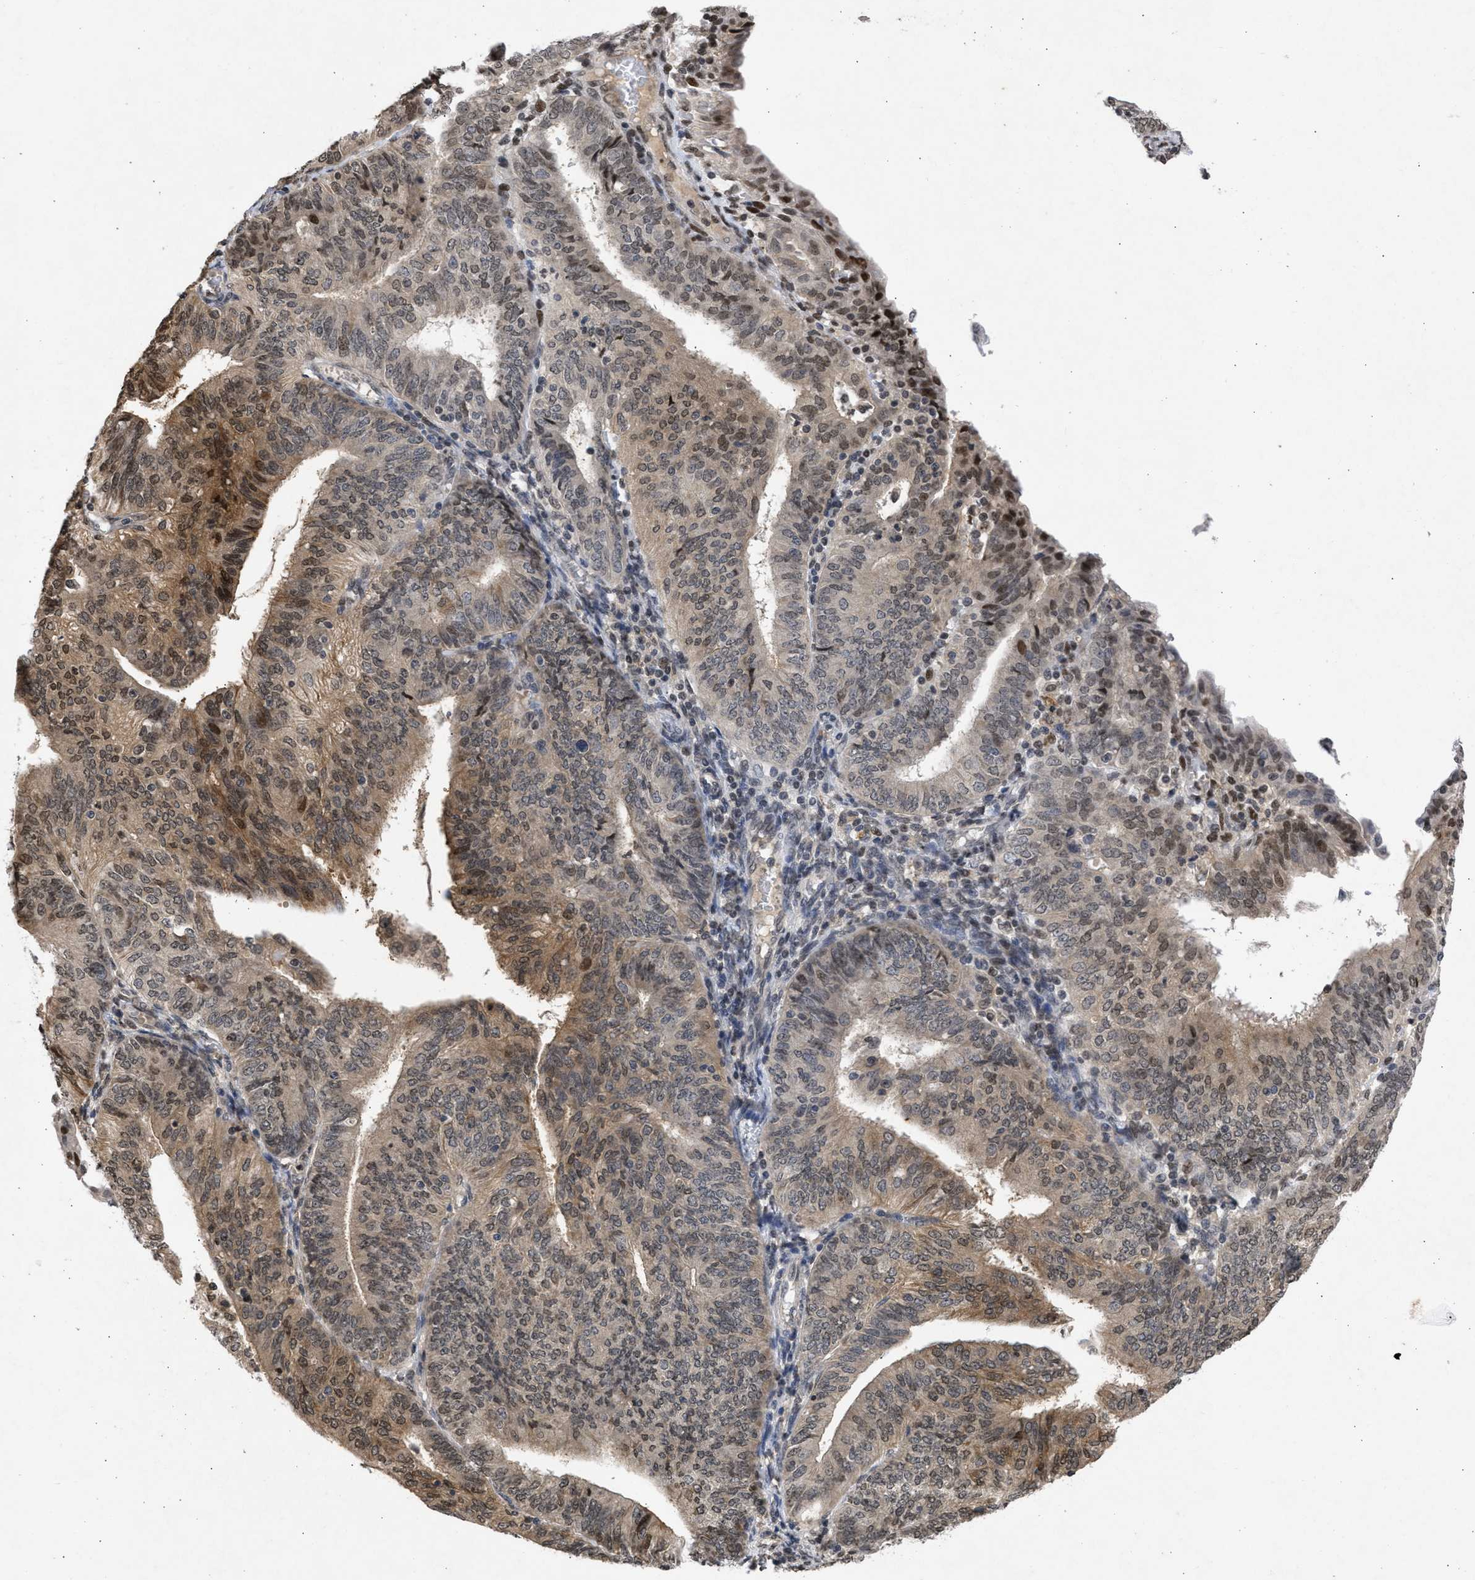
{"staining": {"intensity": "moderate", "quantity": "25%-75%", "location": "cytoplasmic/membranous,nuclear"}, "tissue": "endometrial cancer", "cell_type": "Tumor cells", "image_type": "cancer", "snomed": [{"axis": "morphology", "description": "Adenocarcinoma, NOS"}, {"axis": "topography", "description": "Endometrium"}], "caption": "About 25%-75% of tumor cells in human endometrial adenocarcinoma reveal moderate cytoplasmic/membranous and nuclear protein positivity as visualized by brown immunohistochemical staining.", "gene": "NUP35", "patient": {"sex": "female", "age": 58}}